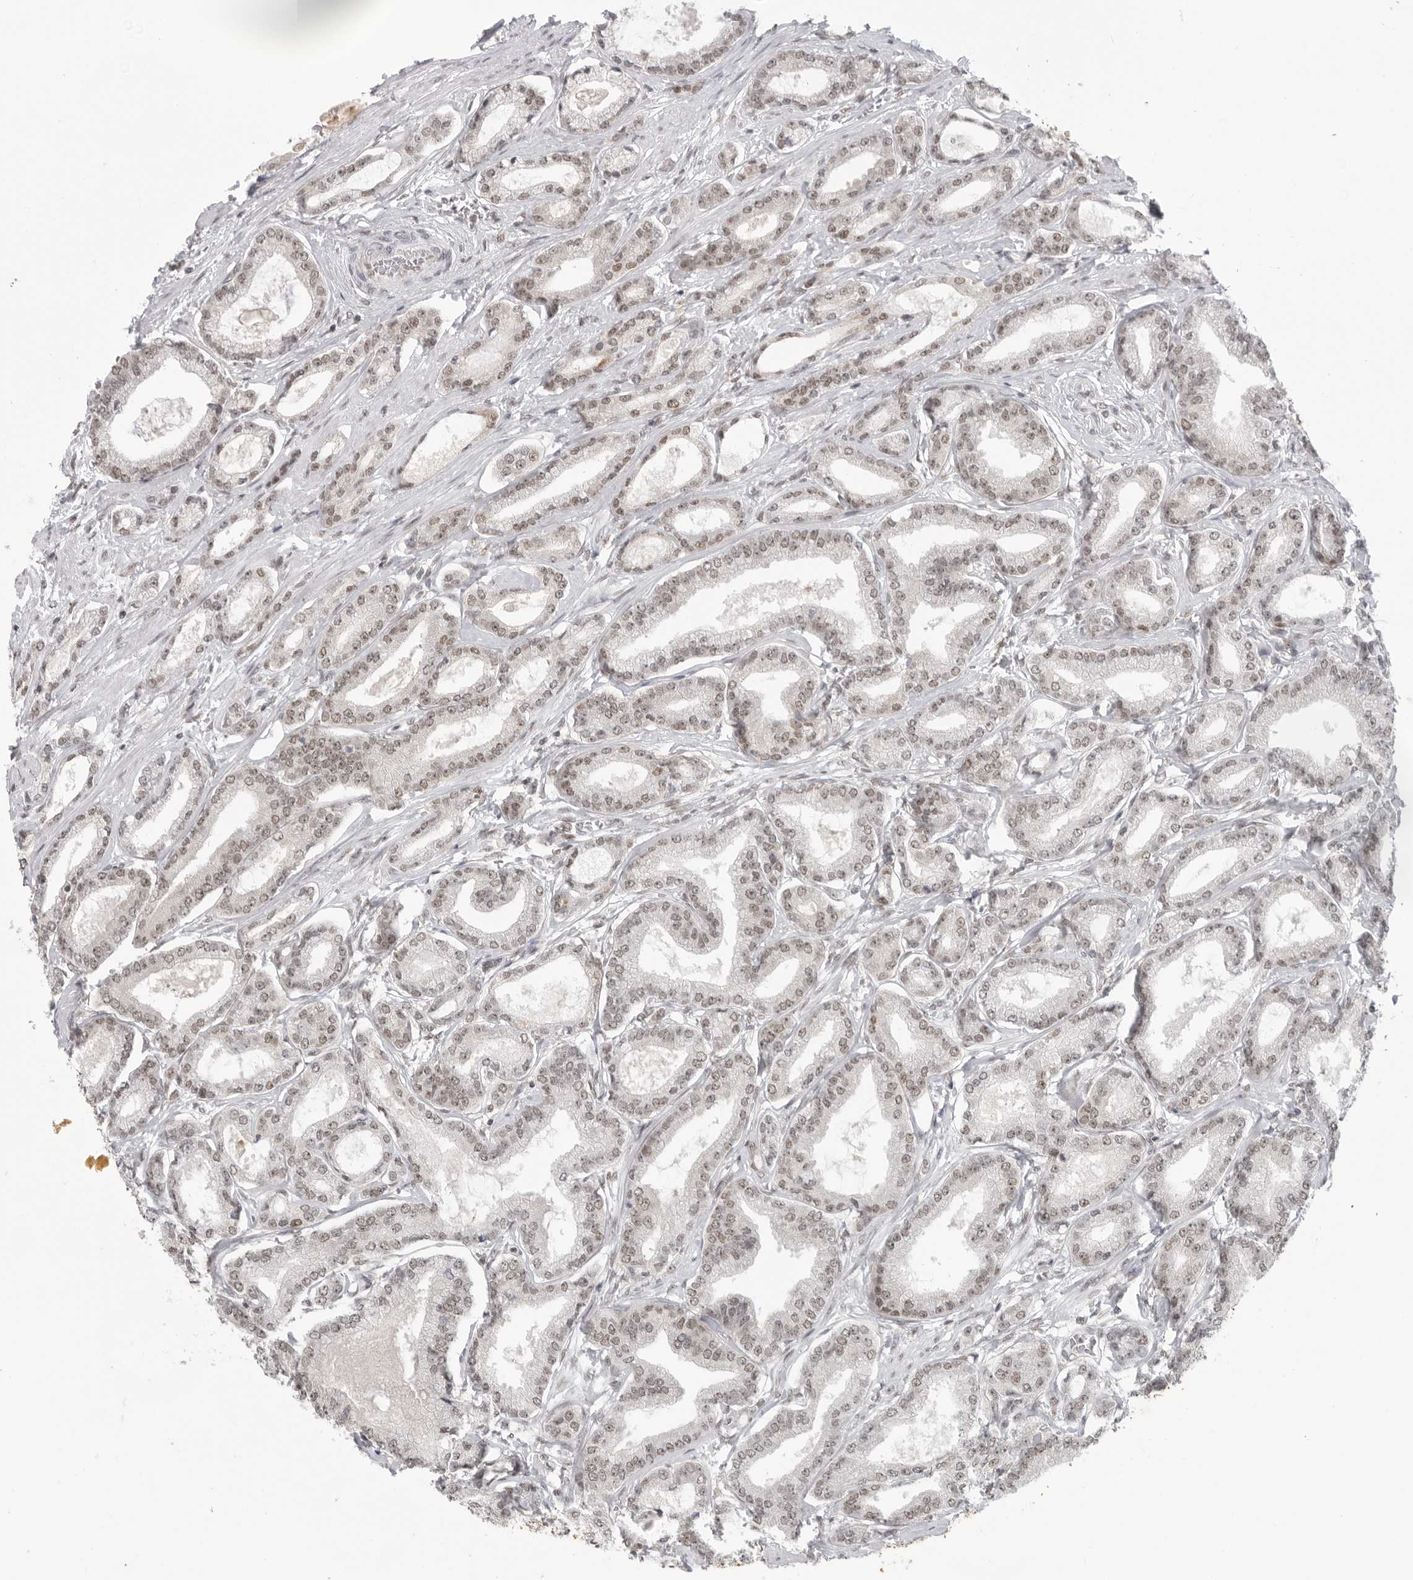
{"staining": {"intensity": "weak", "quantity": "25%-75%", "location": "nuclear"}, "tissue": "prostate cancer", "cell_type": "Tumor cells", "image_type": "cancer", "snomed": [{"axis": "morphology", "description": "Adenocarcinoma, Low grade"}, {"axis": "topography", "description": "Prostate"}], "caption": "Approximately 25%-75% of tumor cells in human prostate adenocarcinoma (low-grade) display weak nuclear protein expression as visualized by brown immunohistochemical staining.", "gene": "RPA2", "patient": {"sex": "male", "age": 60}}